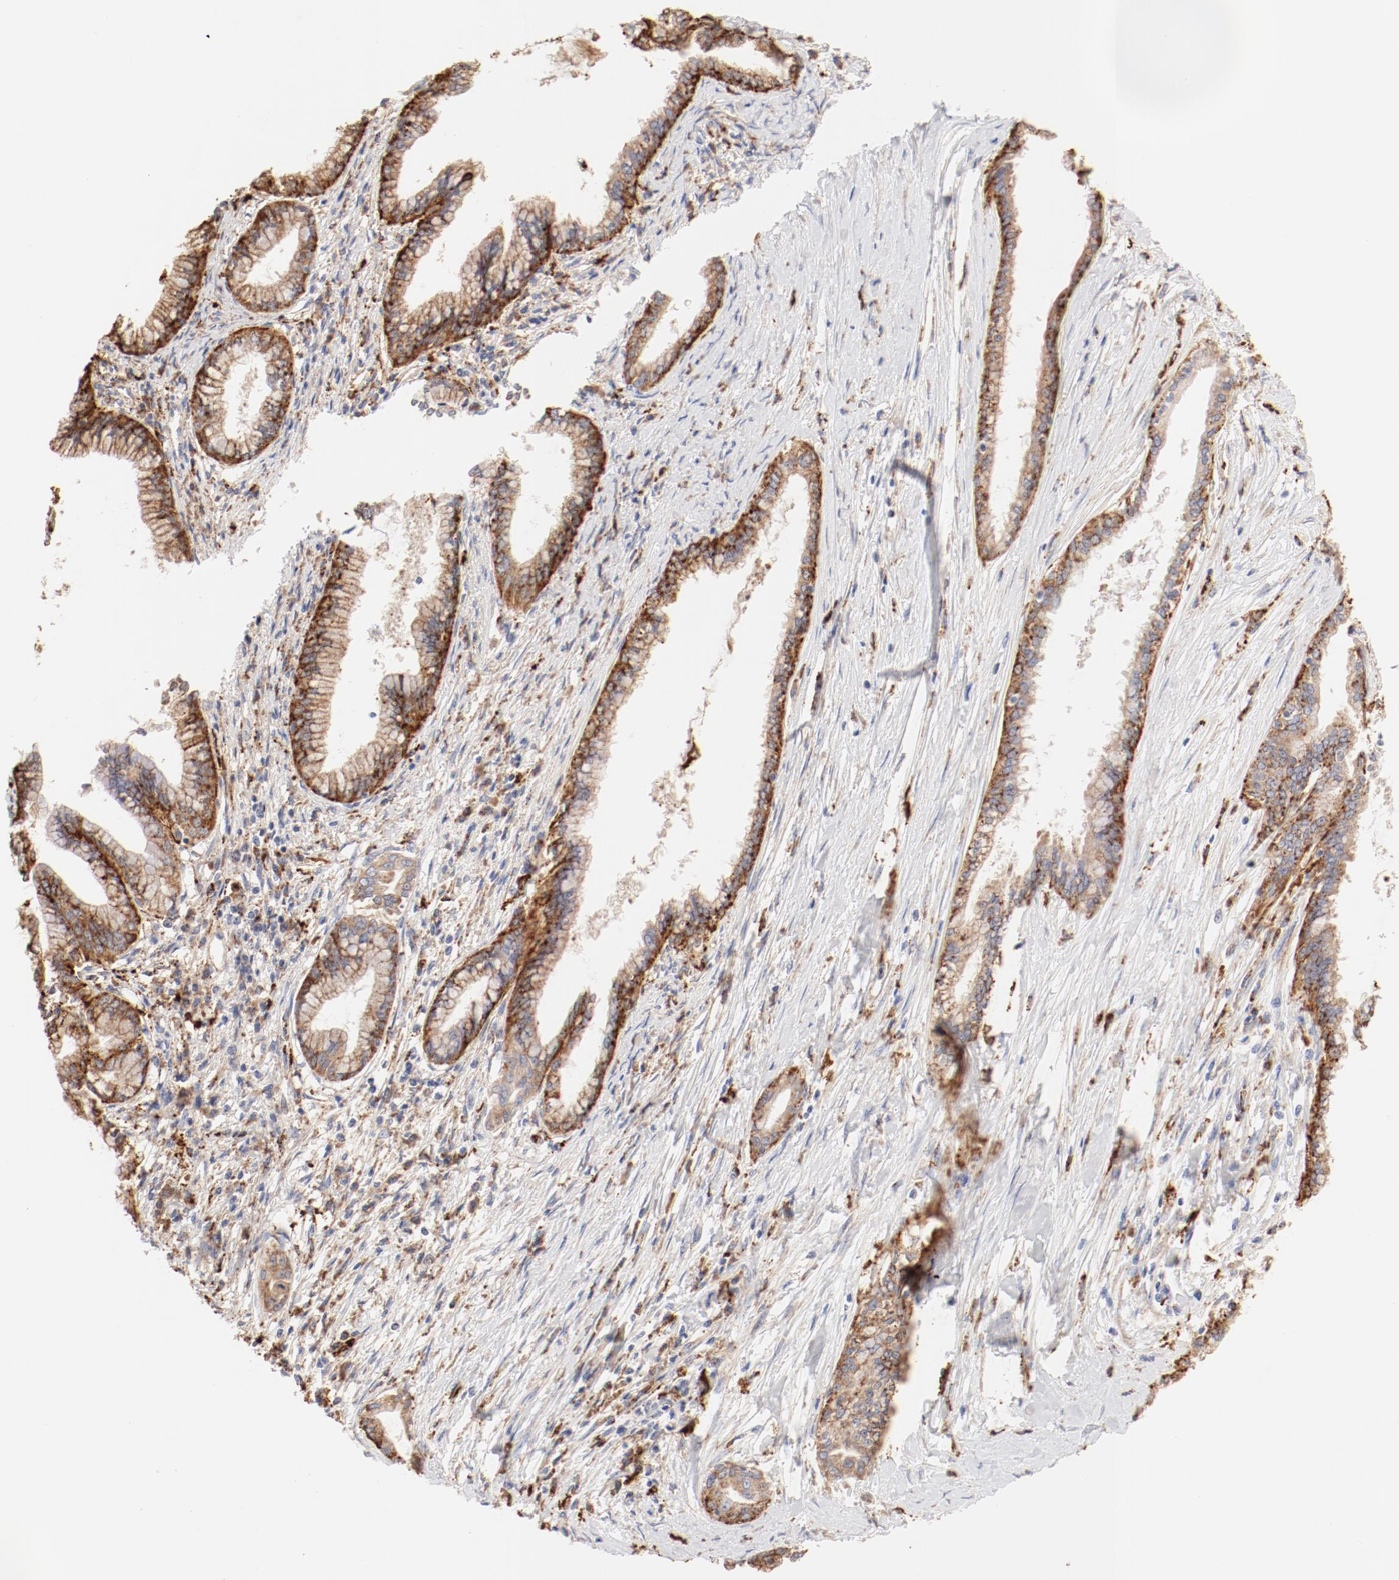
{"staining": {"intensity": "strong", "quantity": ">75%", "location": "cytoplasmic/membranous"}, "tissue": "pancreatic cancer", "cell_type": "Tumor cells", "image_type": "cancer", "snomed": [{"axis": "morphology", "description": "Adenocarcinoma, NOS"}, {"axis": "topography", "description": "Pancreas"}], "caption": "Pancreatic cancer (adenocarcinoma) stained with a protein marker shows strong staining in tumor cells.", "gene": "CTSH", "patient": {"sex": "female", "age": 64}}